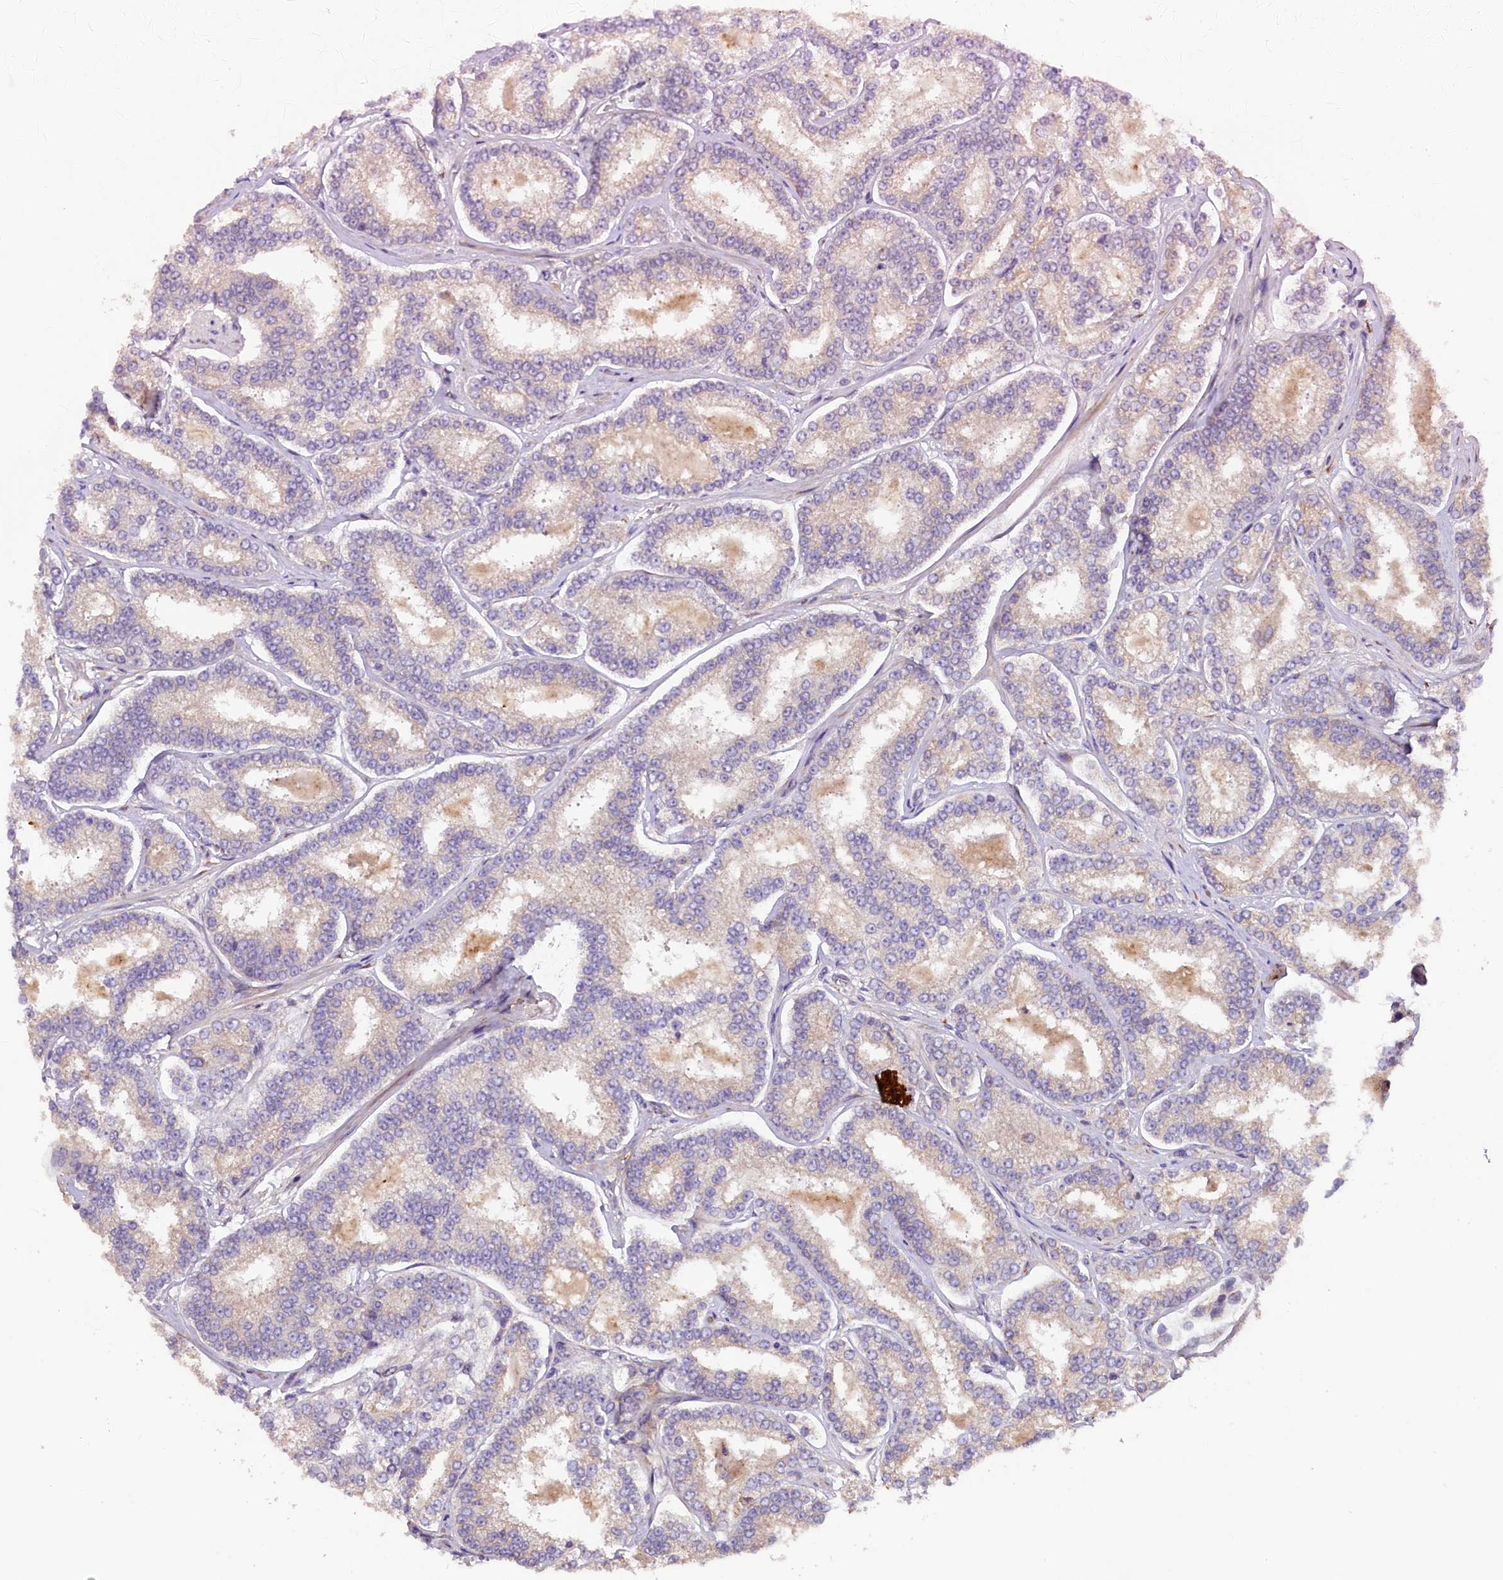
{"staining": {"intensity": "weak", "quantity": "<25%", "location": "cytoplasmic/membranous"}, "tissue": "prostate cancer", "cell_type": "Tumor cells", "image_type": "cancer", "snomed": [{"axis": "morphology", "description": "Normal tissue, NOS"}, {"axis": "morphology", "description": "Adenocarcinoma, High grade"}, {"axis": "topography", "description": "Prostate"}], "caption": "Tumor cells are negative for protein expression in human high-grade adenocarcinoma (prostate). The staining is performed using DAB brown chromogen with nuclei counter-stained in using hematoxylin.", "gene": "SSC5D", "patient": {"sex": "male", "age": 83}}